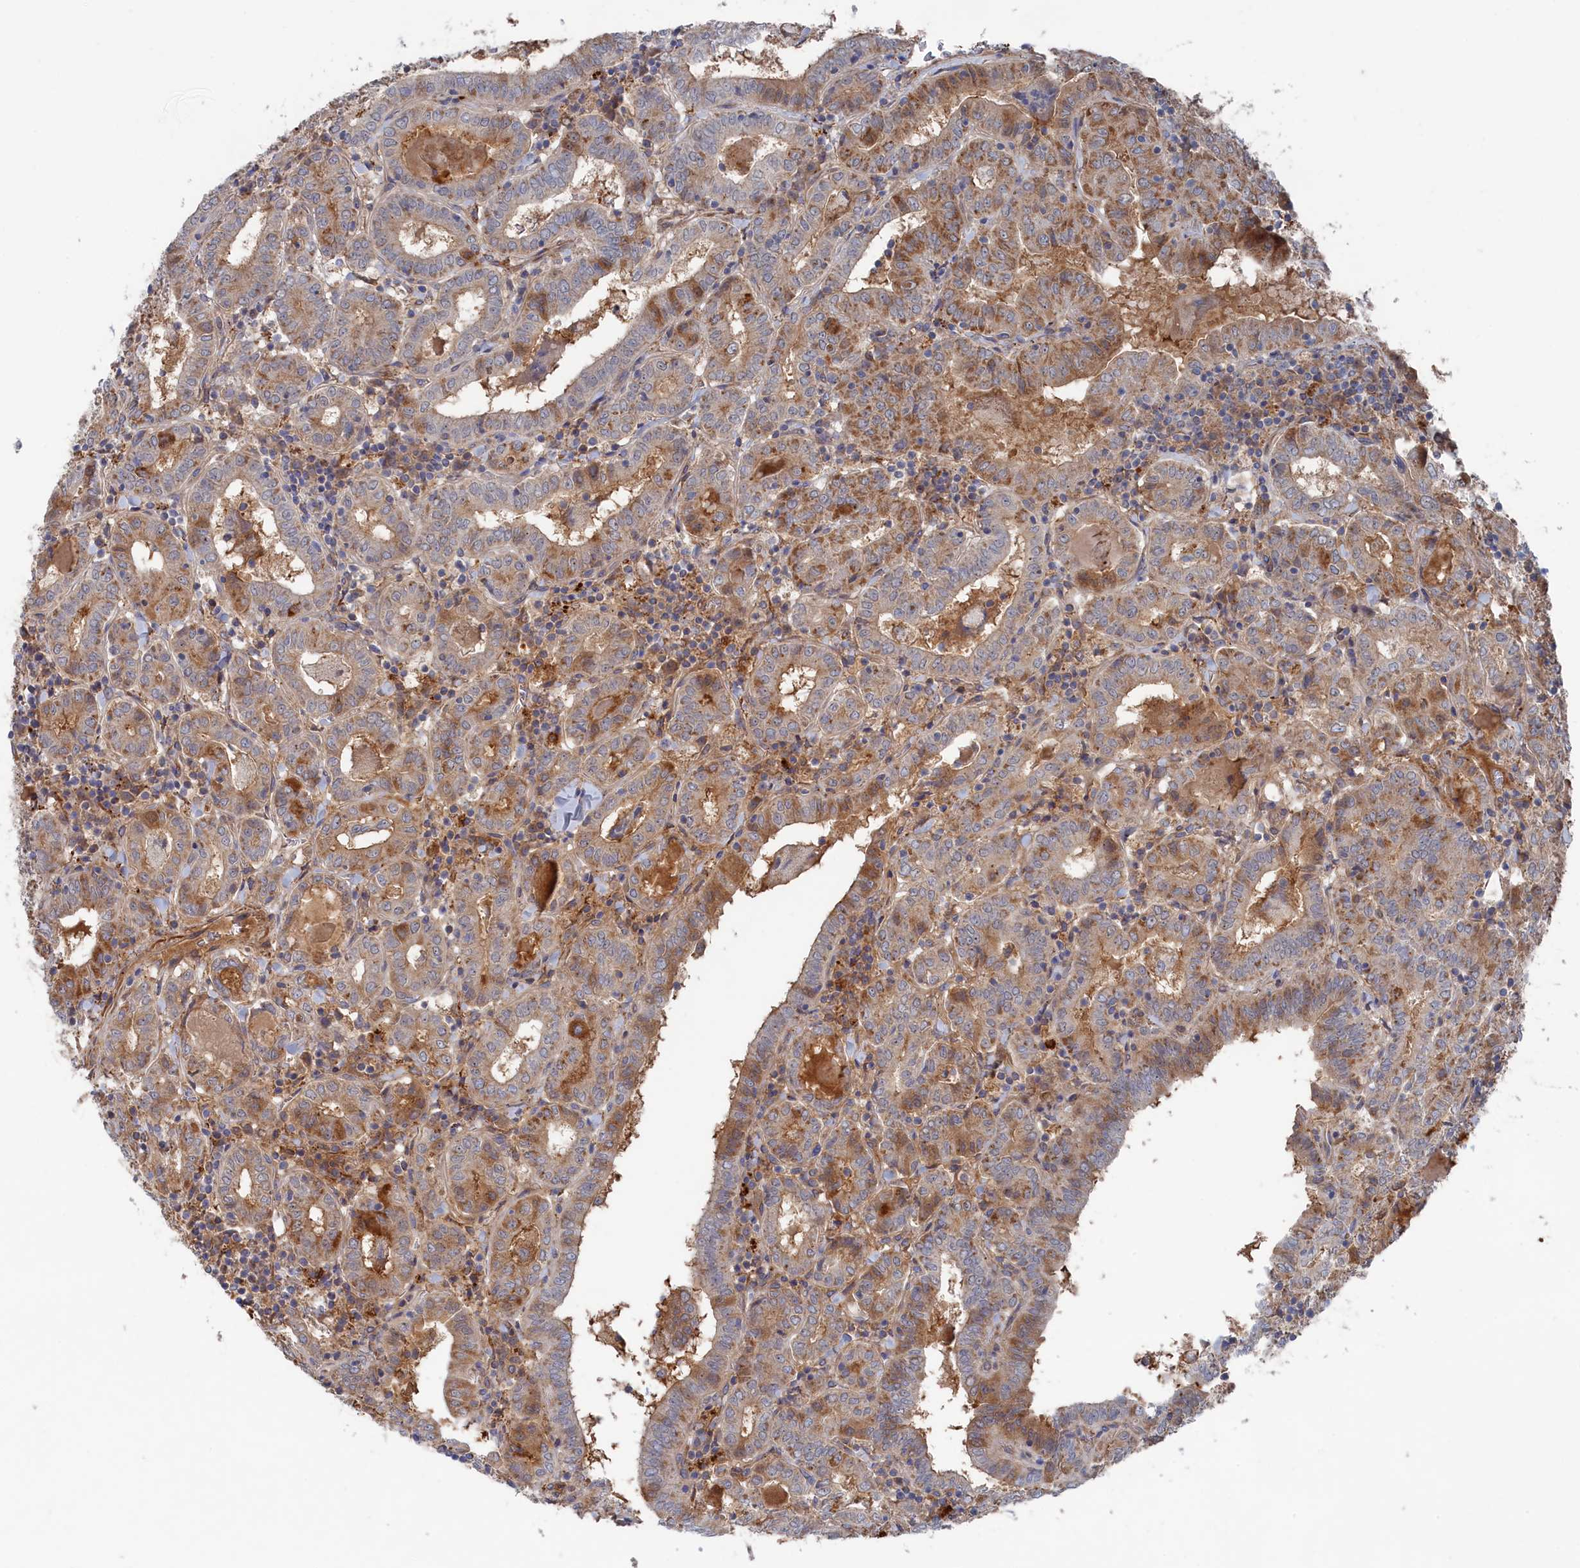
{"staining": {"intensity": "moderate", "quantity": "<25%", "location": "cytoplasmic/membranous"}, "tissue": "thyroid cancer", "cell_type": "Tumor cells", "image_type": "cancer", "snomed": [{"axis": "morphology", "description": "Papillary adenocarcinoma, NOS"}, {"axis": "topography", "description": "Thyroid gland"}], "caption": "Papillary adenocarcinoma (thyroid) stained for a protein exhibits moderate cytoplasmic/membranous positivity in tumor cells. The protein of interest is shown in brown color, while the nuclei are stained blue.", "gene": "FILIP1L", "patient": {"sex": "female", "age": 72}}